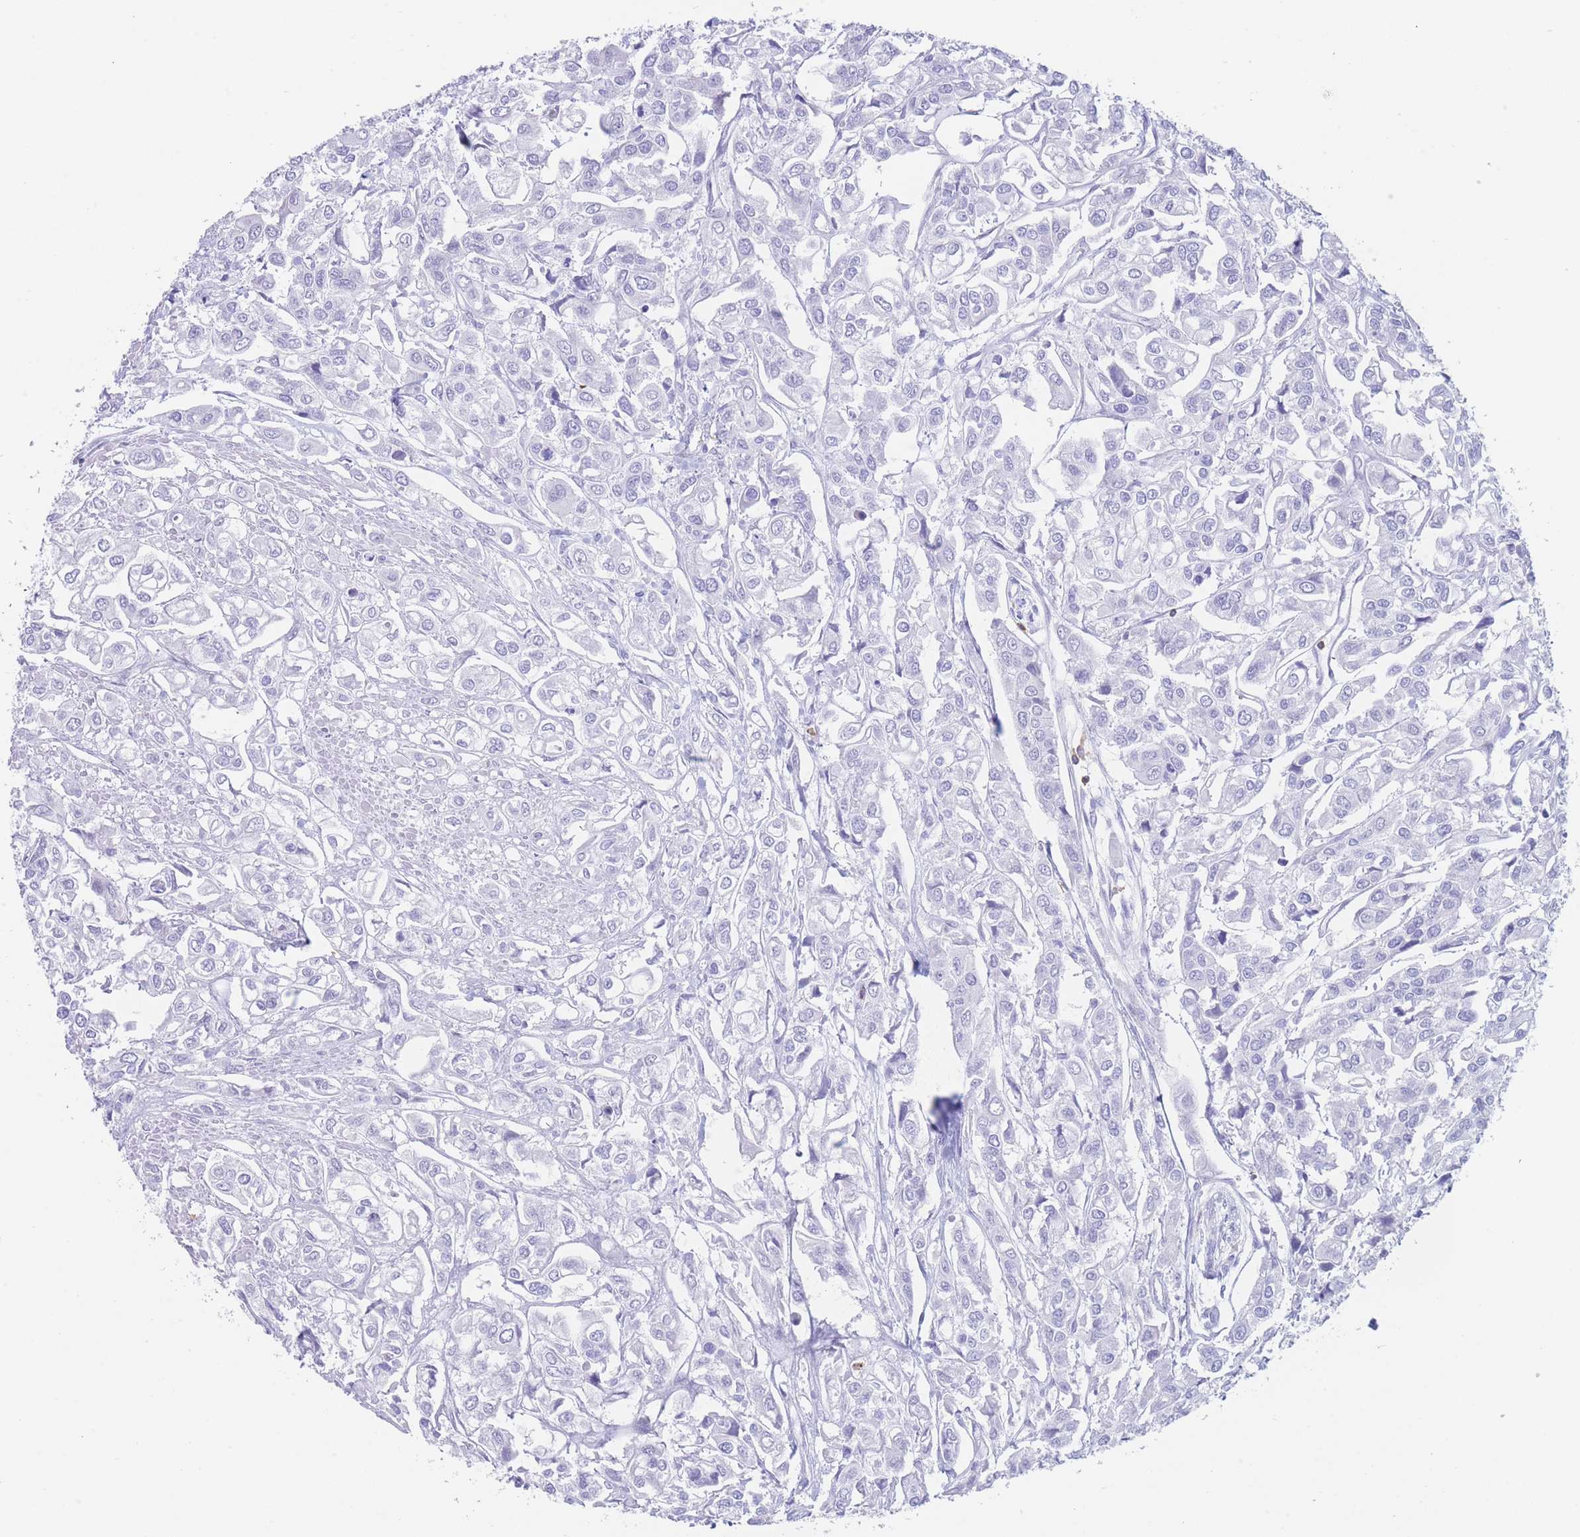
{"staining": {"intensity": "negative", "quantity": "none", "location": "none"}, "tissue": "urothelial cancer", "cell_type": "Tumor cells", "image_type": "cancer", "snomed": [{"axis": "morphology", "description": "Urothelial carcinoma, High grade"}, {"axis": "topography", "description": "Urinary bladder"}], "caption": "This is an IHC image of human high-grade urothelial carcinoma. There is no staining in tumor cells.", "gene": "CORO1A", "patient": {"sex": "male", "age": 67}}